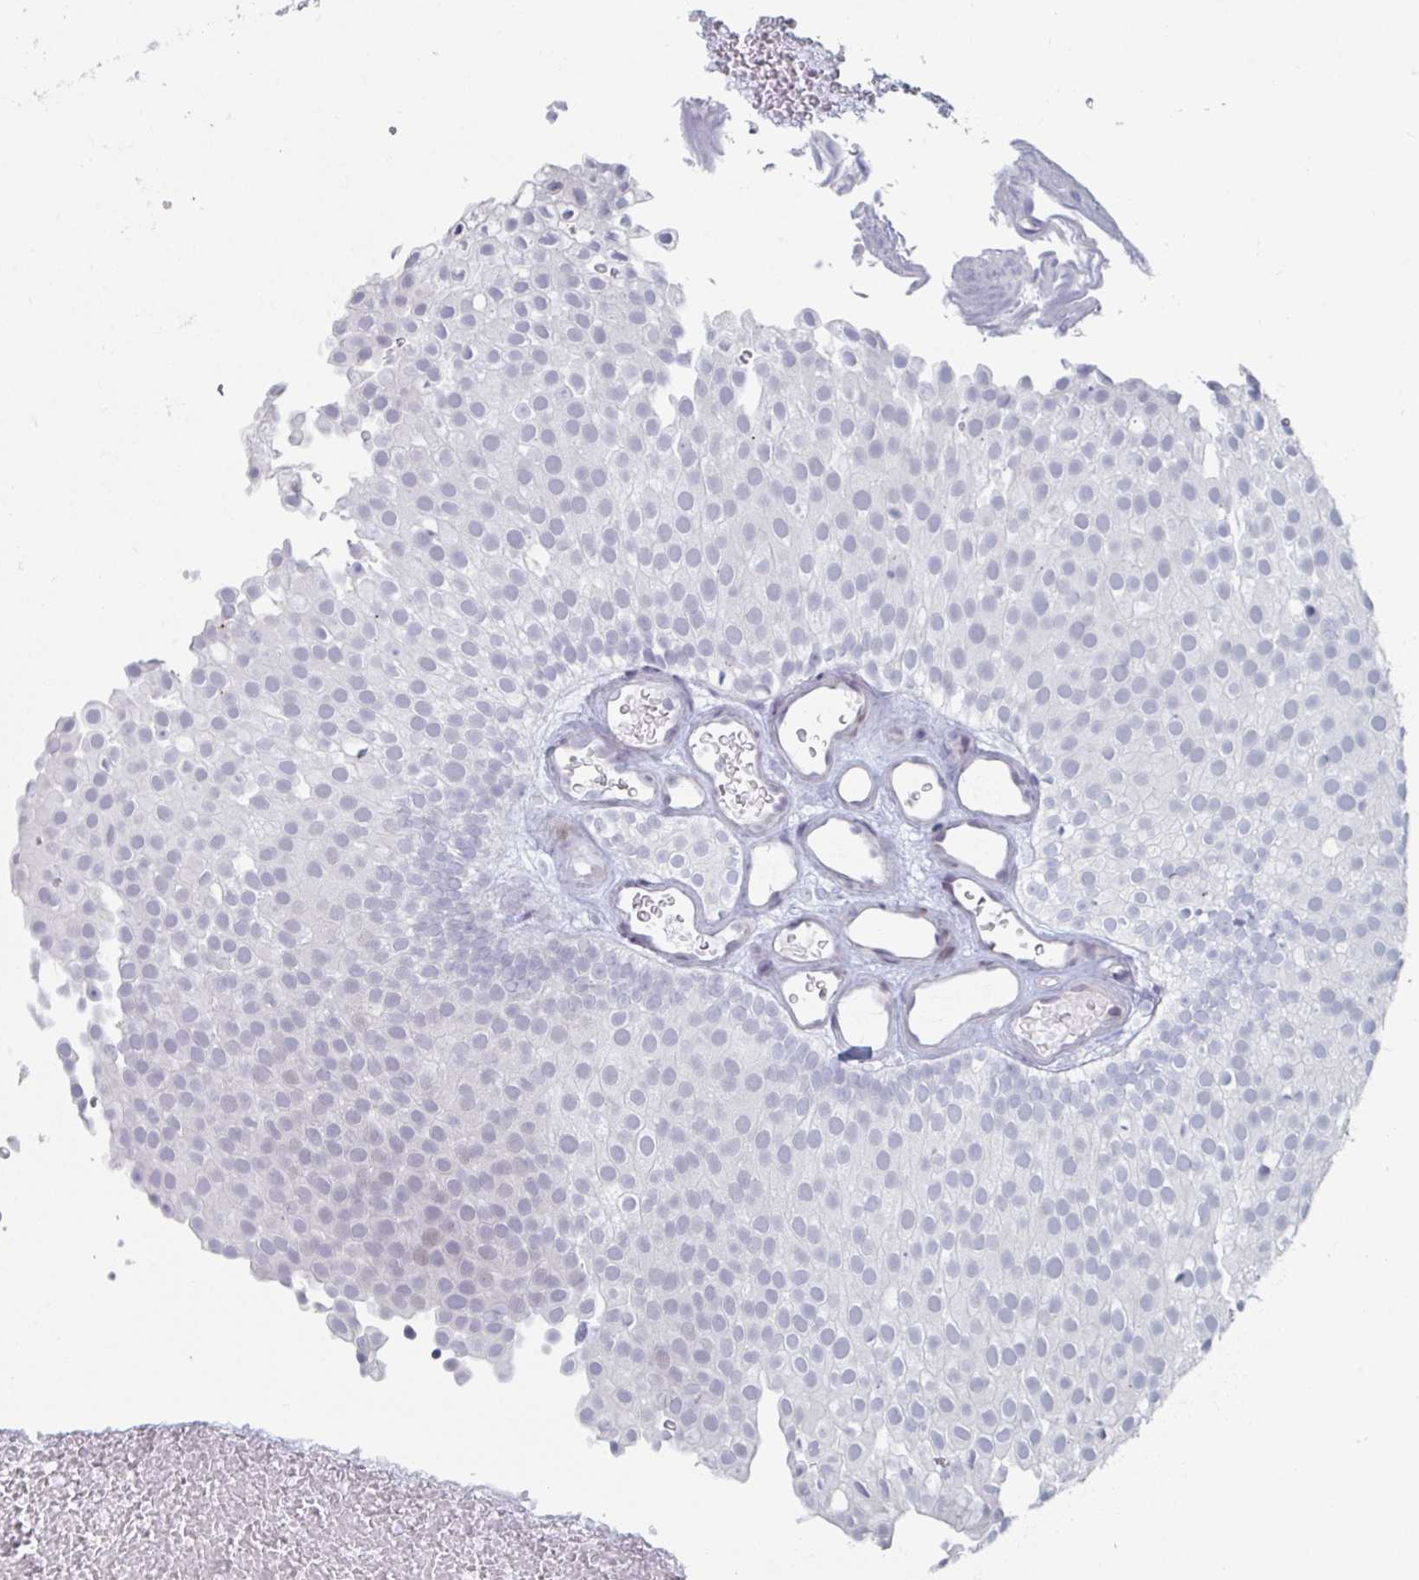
{"staining": {"intensity": "negative", "quantity": "none", "location": "none"}, "tissue": "urothelial cancer", "cell_type": "Tumor cells", "image_type": "cancer", "snomed": [{"axis": "morphology", "description": "Urothelial carcinoma, Low grade"}, {"axis": "topography", "description": "Urinary bladder"}], "caption": "The immunohistochemistry (IHC) image has no significant positivity in tumor cells of urothelial carcinoma (low-grade) tissue.", "gene": "NR1H2", "patient": {"sex": "male", "age": 78}}